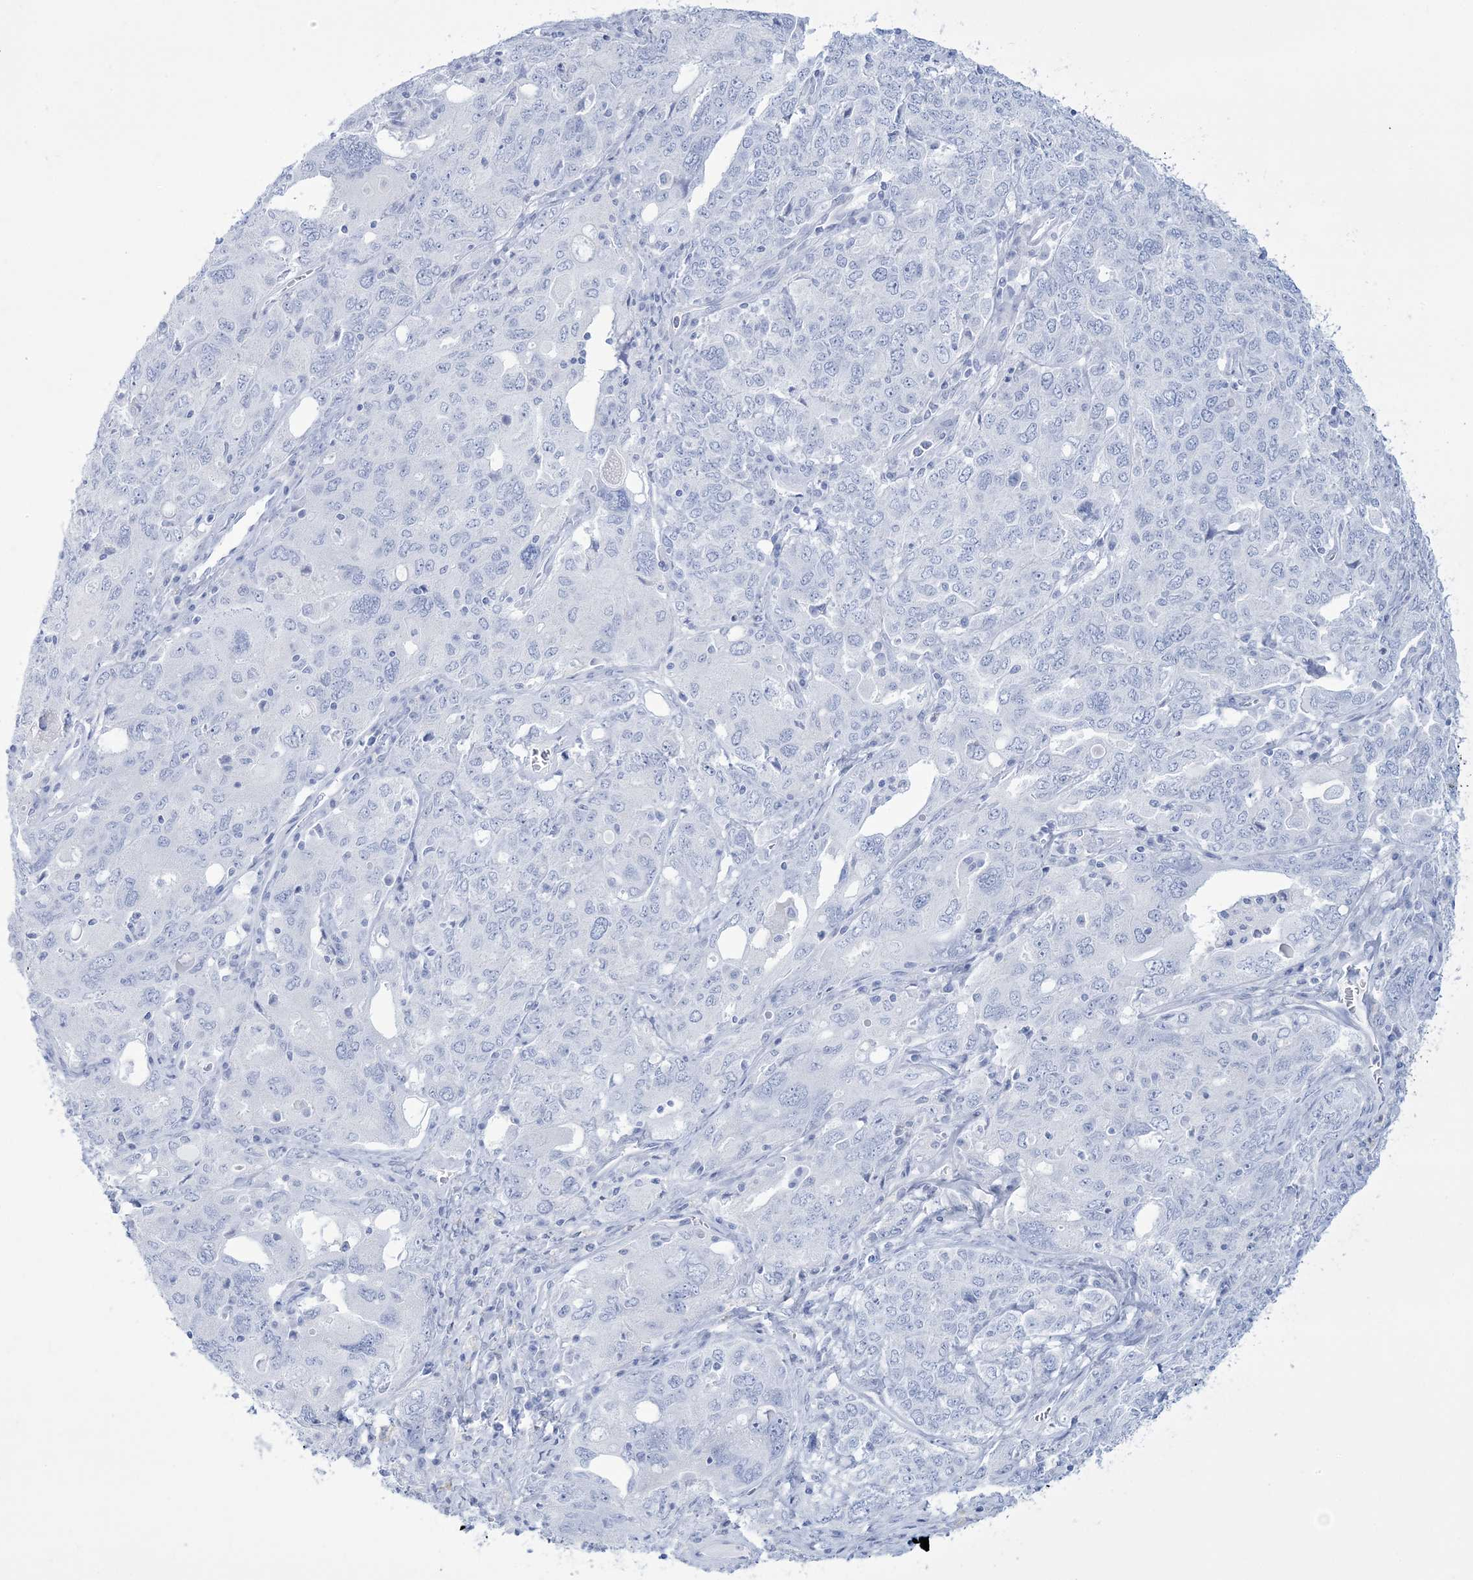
{"staining": {"intensity": "negative", "quantity": "none", "location": "none"}, "tissue": "ovarian cancer", "cell_type": "Tumor cells", "image_type": "cancer", "snomed": [{"axis": "morphology", "description": "Carcinoma, endometroid"}, {"axis": "topography", "description": "Ovary"}], "caption": "Tumor cells show no significant protein expression in ovarian cancer.", "gene": "RBP2", "patient": {"sex": "female", "age": 62}}